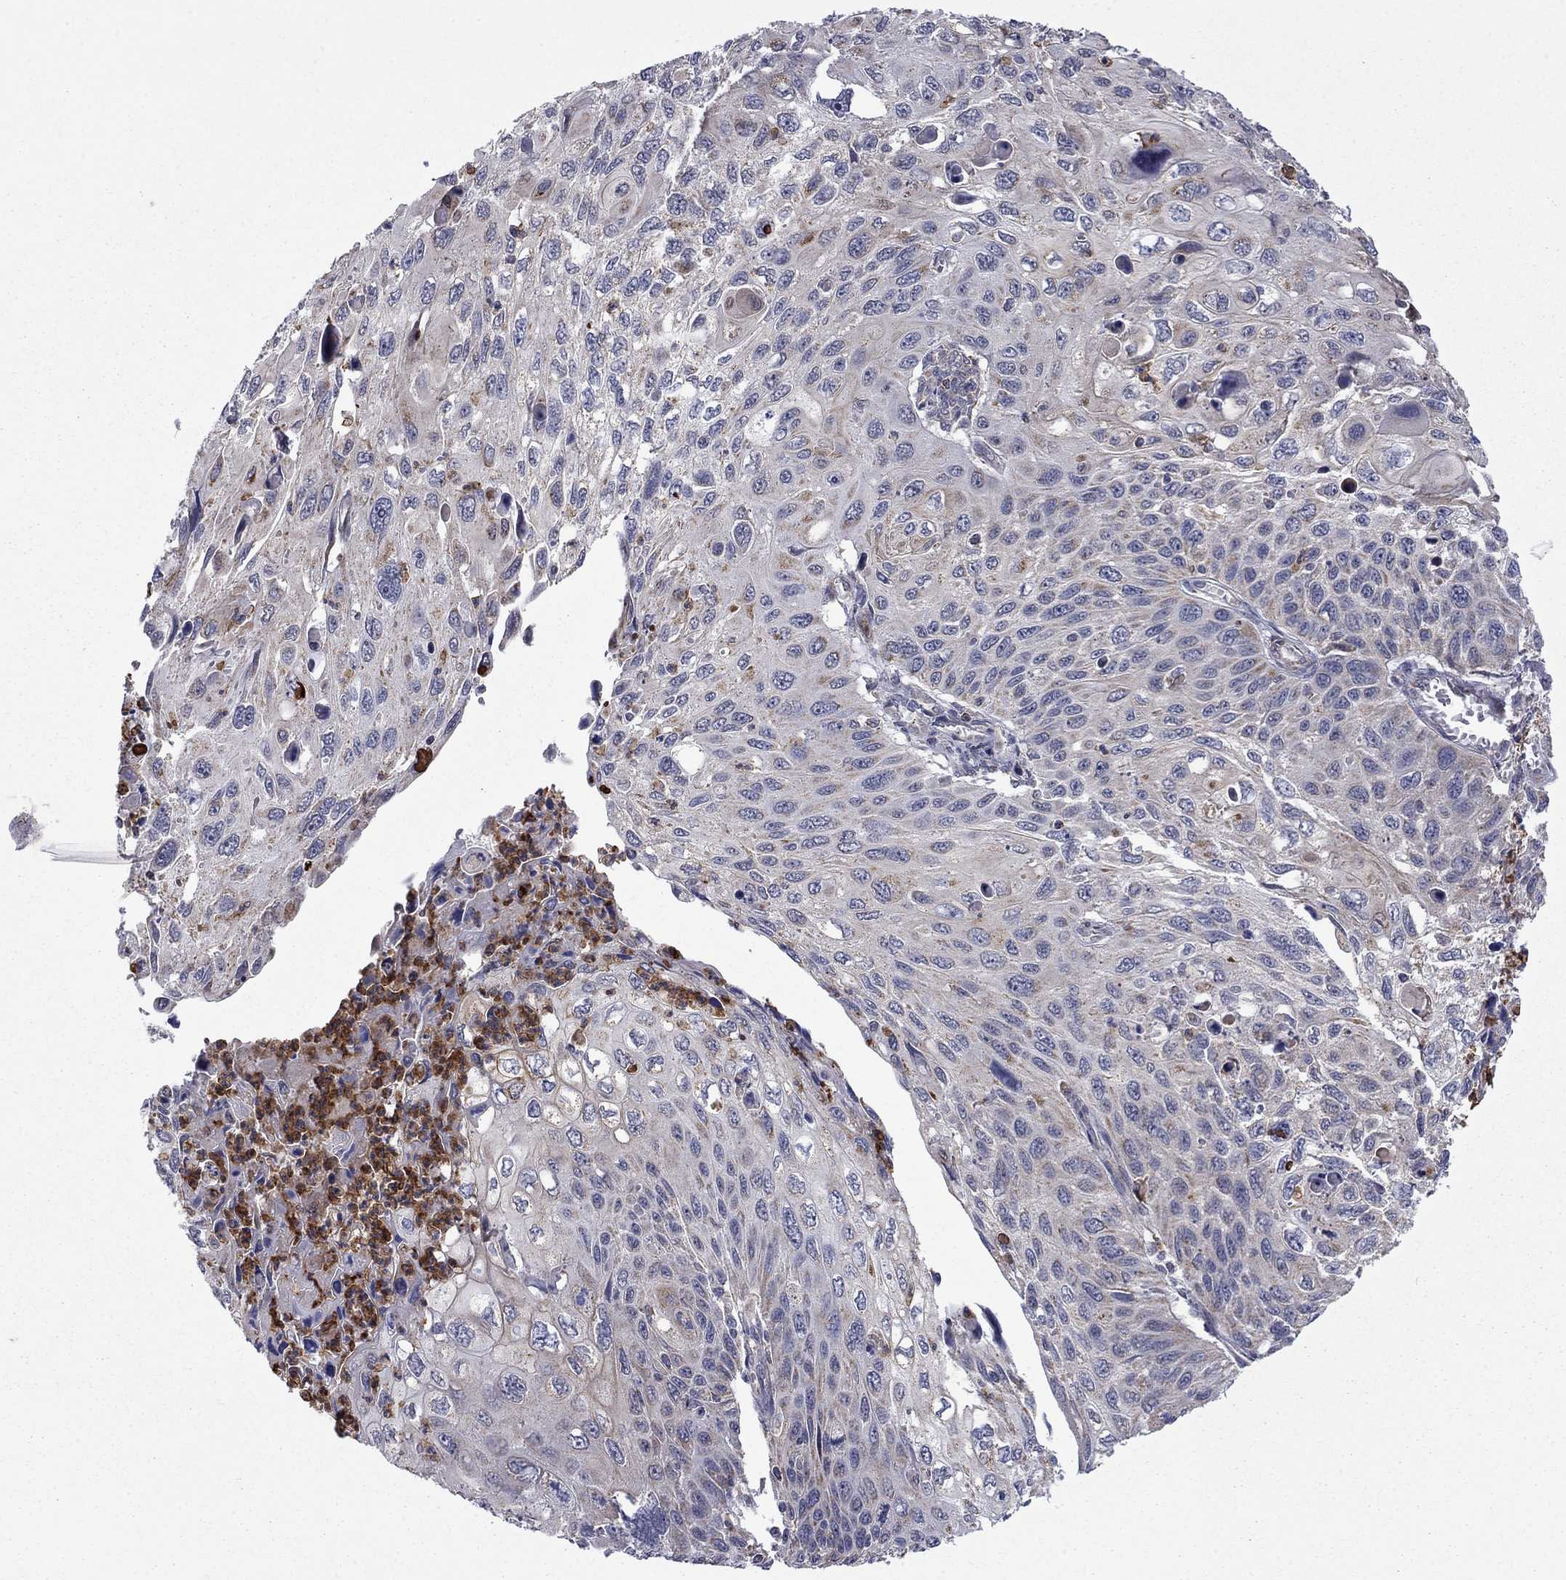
{"staining": {"intensity": "negative", "quantity": "none", "location": "none"}, "tissue": "cervical cancer", "cell_type": "Tumor cells", "image_type": "cancer", "snomed": [{"axis": "morphology", "description": "Squamous cell carcinoma, NOS"}, {"axis": "topography", "description": "Cervix"}], "caption": "IHC of human cervical squamous cell carcinoma displays no expression in tumor cells.", "gene": "DOP1B", "patient": {"sex": "female", "age": 70}}